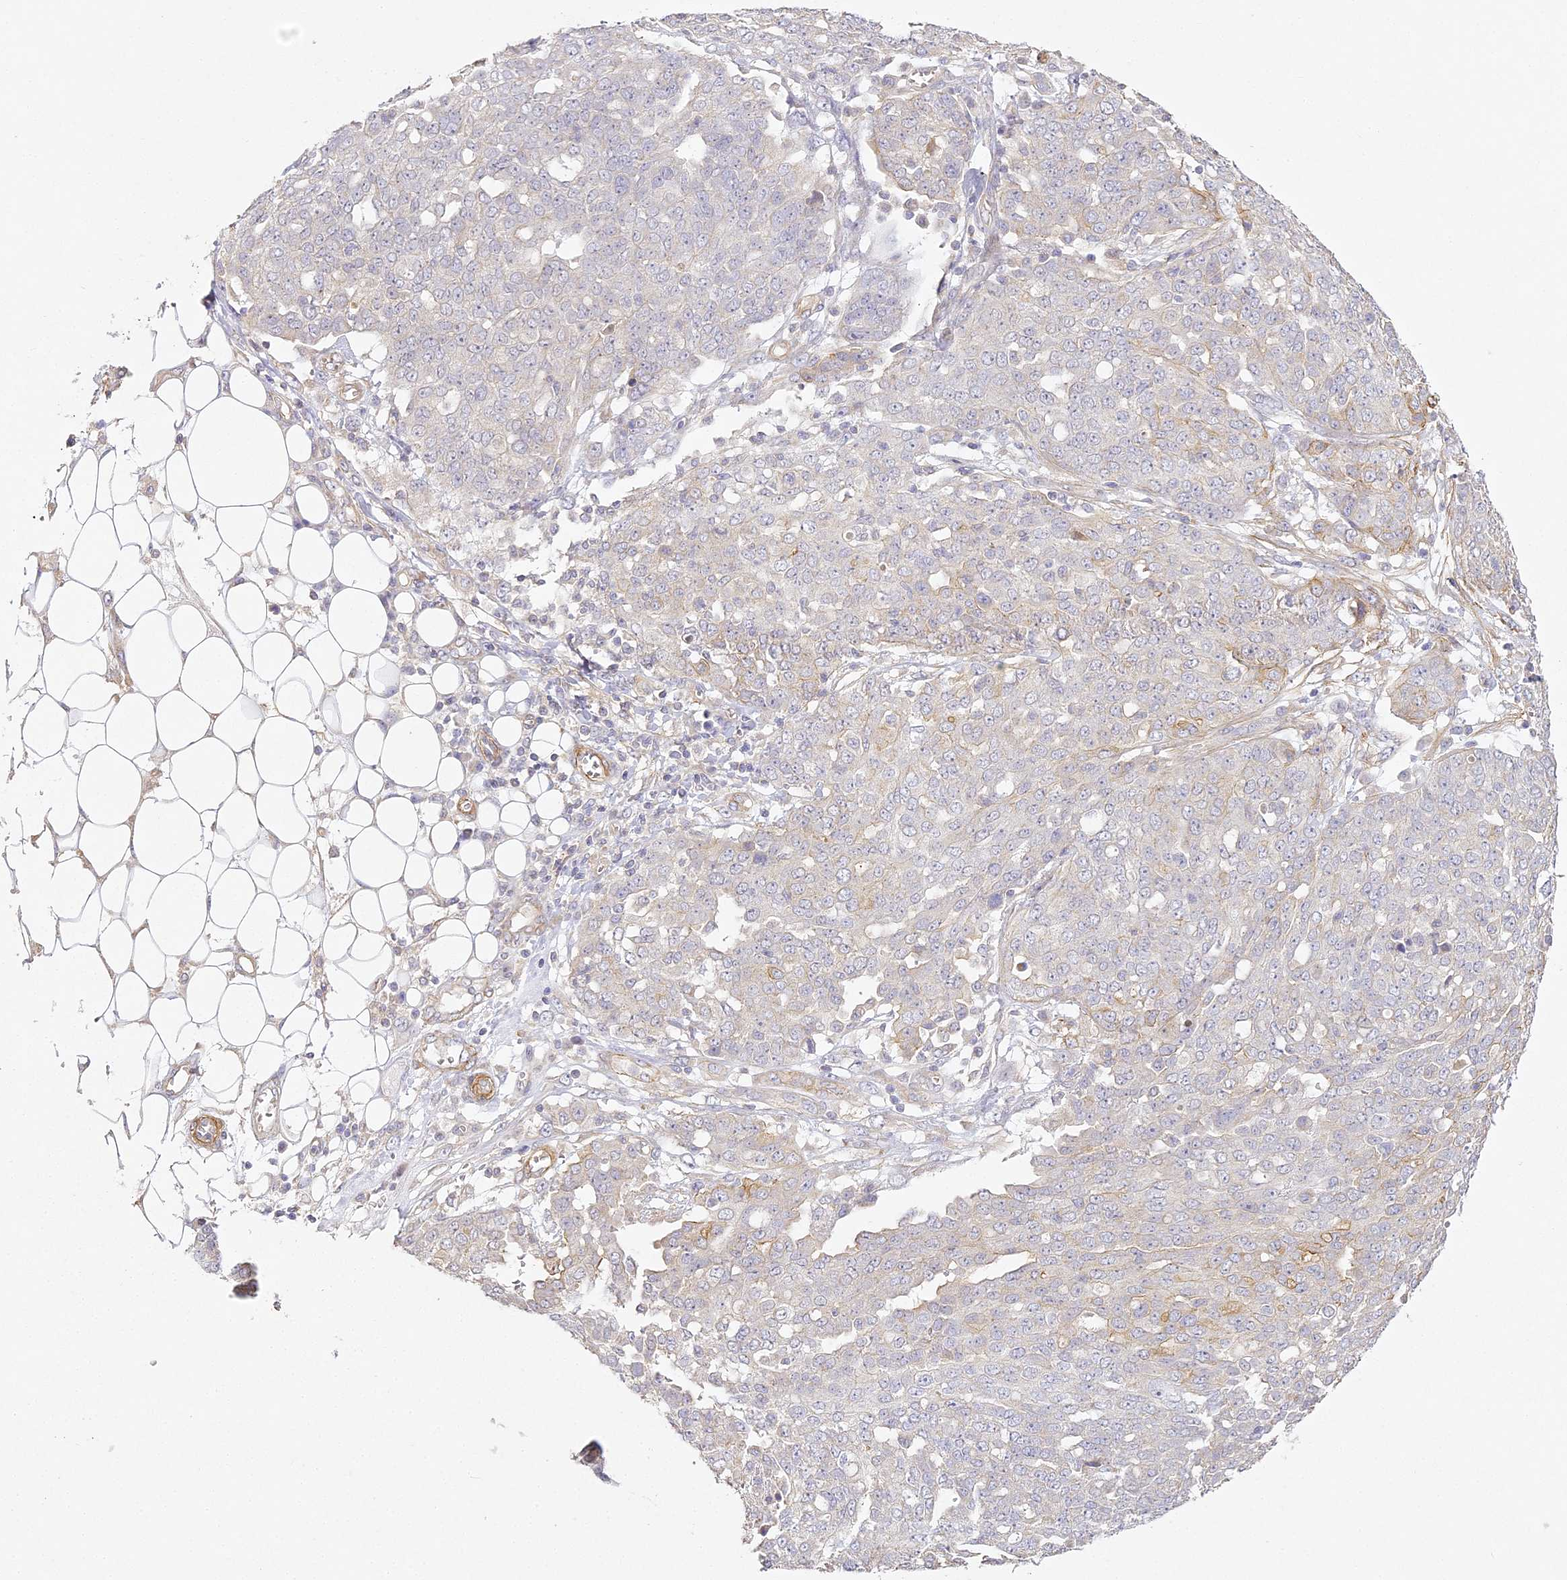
{"staining": {"intensity": "weak", "quantity": "<25%", "location": "cytoplasmic/membranous"}, "tissue": "ovarian cancer", "cell_type": "Tumor cells", "image_type": "cancer", "snomed": [{"axis": "morphology", "description": "Cystadenocarcinoma, serous, NOS"}, {"axis": "topography", "description": "Soft tissue"}, {"axis": "topography", "description": "Ovary"}], "caption": "IHC image of ovarian cancer stained for a protein (brown), which displays no expression in tumor cells.", "gene": "MED28", "patient": {"sex": "female", "age": 57}}